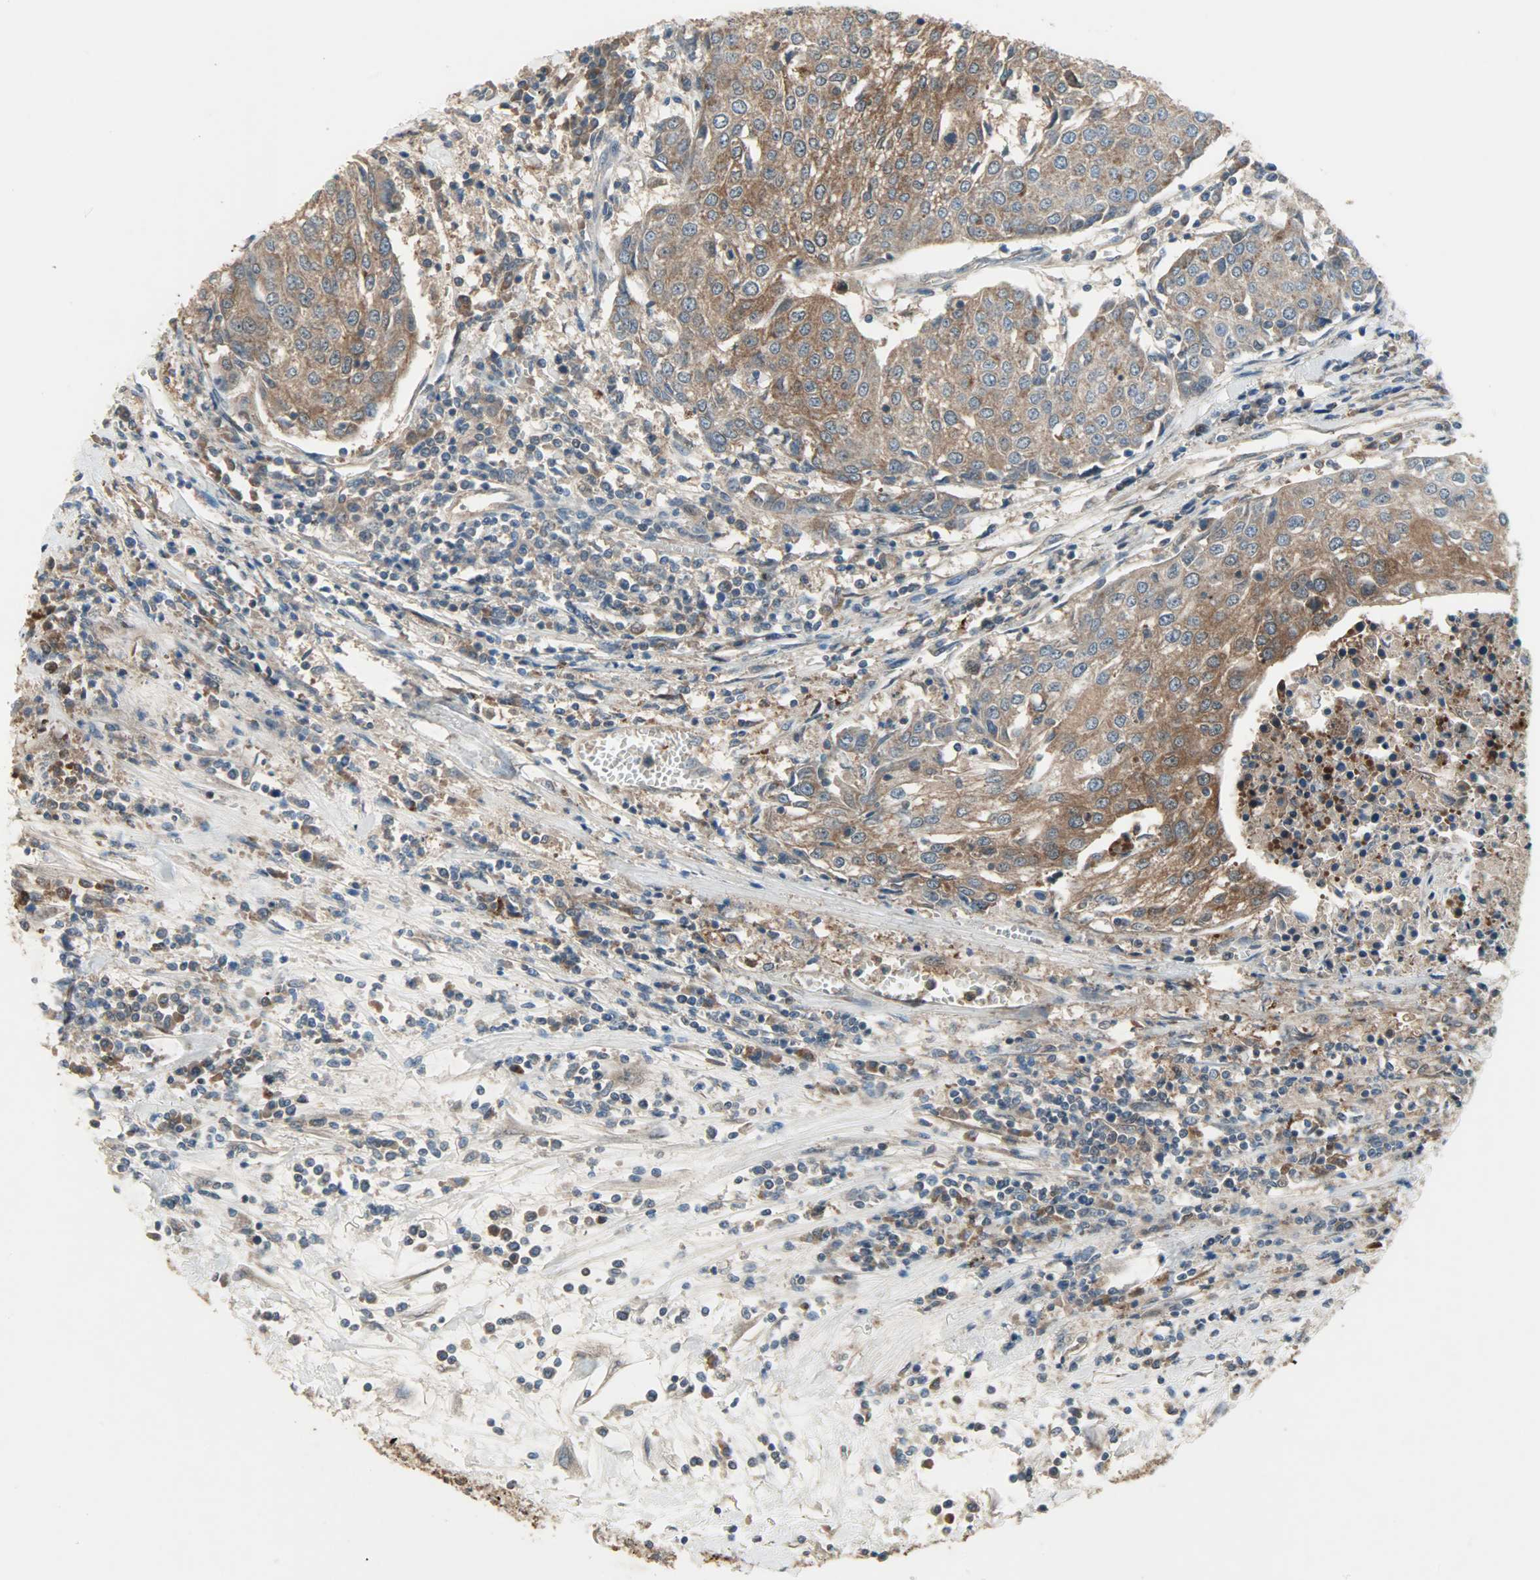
{"staining": {"intensity": "strong", "quantity": ">75%", "location": "cytoplasmic/membranous"}, "tissue": "urothelial cancer", "cell_type": "Tumor cells", "image_type": "cancer", "snomed": [{"axis": "morphology", "description": "Urothelial carcinoma, High grade"}, {"axis": "topography", "description": "Urinary bladder"}], "caption": "This is a photomicrograph of IHC staining of urothelial cancer, which shows strong positivity in the cytoplasmic/membranous of tumor cells.", "gene": "AMT", "patient": {"sex": "female", "age": 85}}